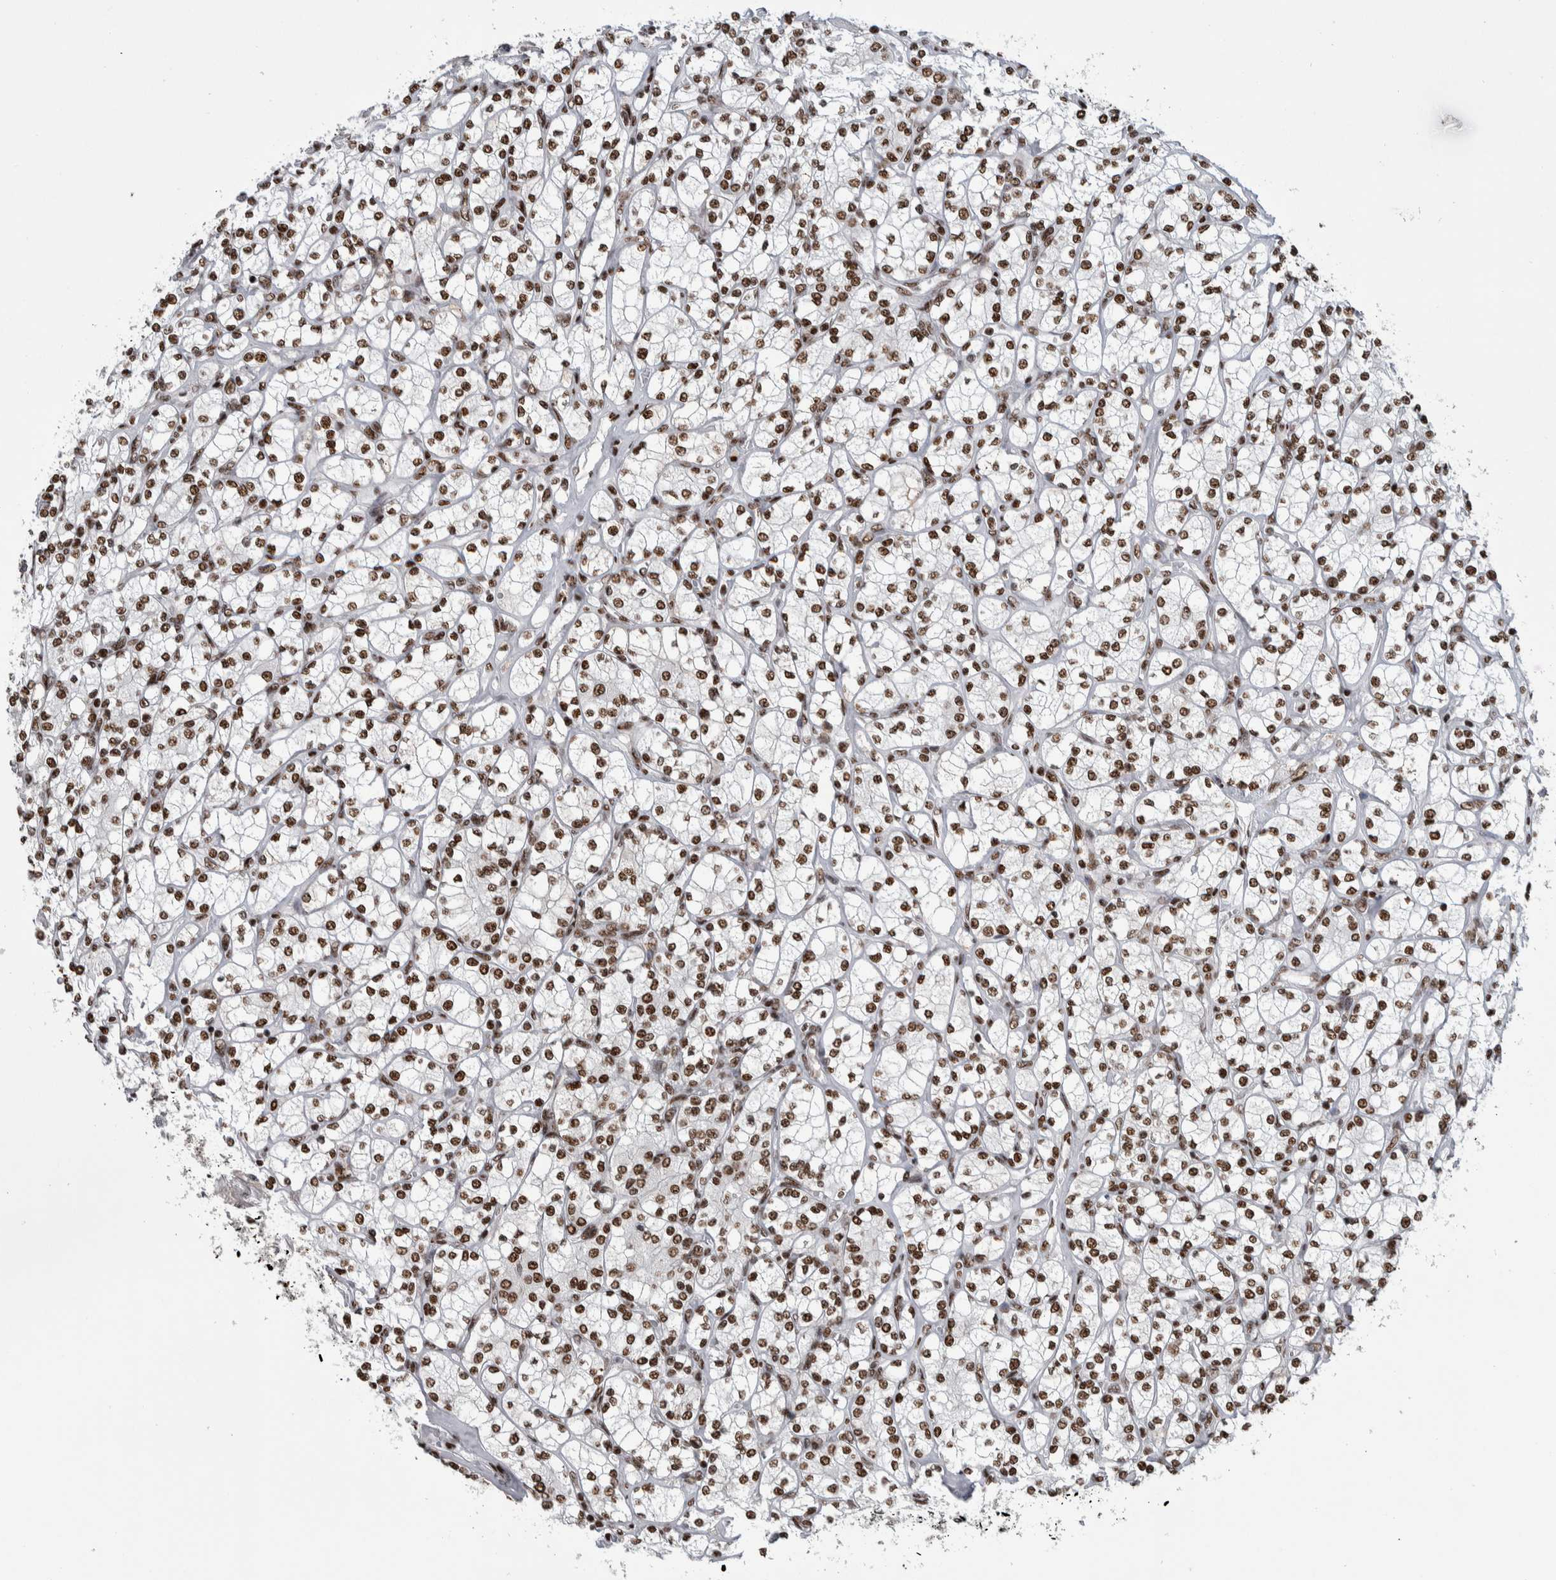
{"staining": {"intensity": "strong", "quantity": ">75%", "location": "nuclear"}, "tissue": "renal cancer", "cell_type": "Tumor cells", "image_type": "cancer", "snomed": [{"axis": "morphology", "description": "Adenocarcinoma, NOS"}, {"axis": "topography", "description": "Kidney"}], "caption": "Protein staining shows strong nuclear staining in approximately >75% of tumor cells in adenocarcinoma (renal).", "gene": "NCL", "patient": {"sex": "male", "age": 77}}